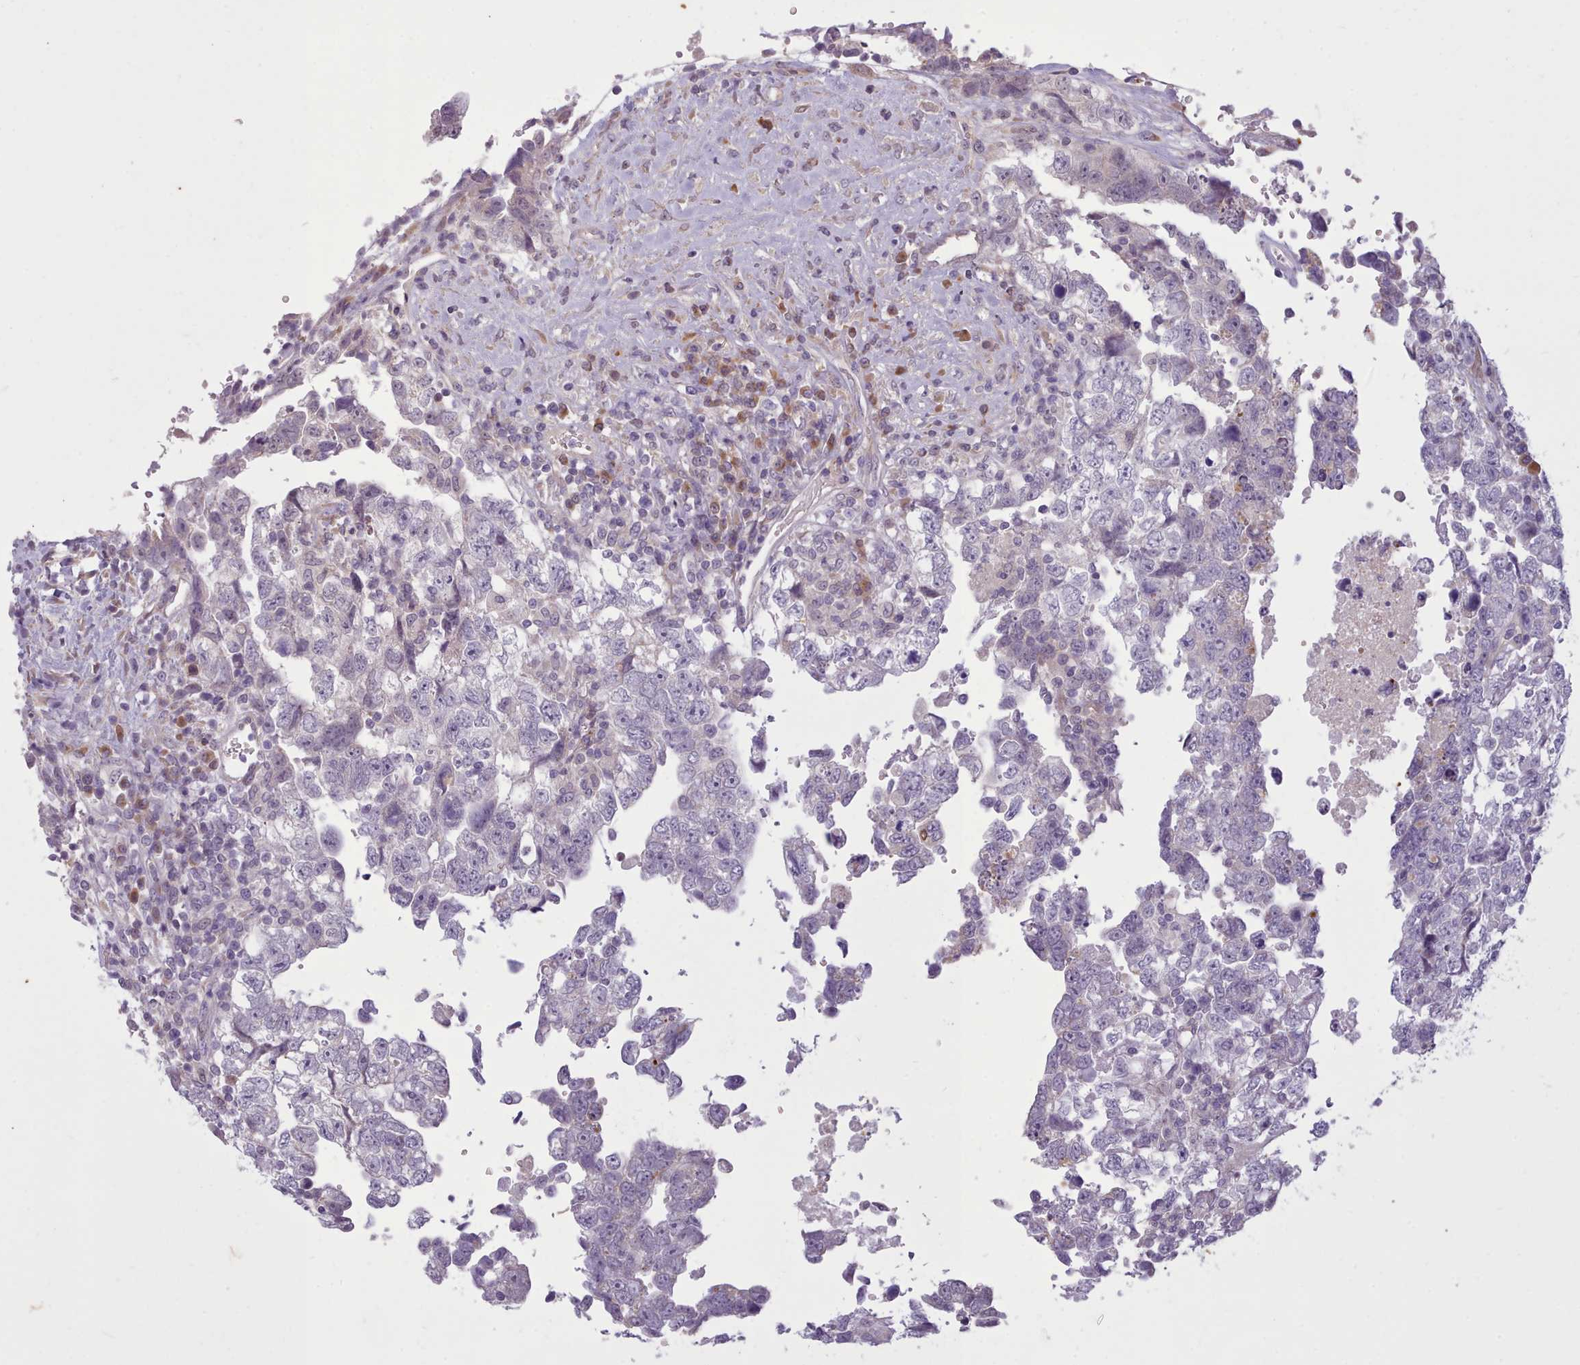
{"staining": {"intensity": "negative", "quantity": "none", "location": "none"}, "tissue": "testis cancer", "cell_type": "Tumor cells", "image_type": "cancer", "snomed": [{"axis": "morphology", "description": "Carcinoma, Embryonal, NOS"}, {"axis": "topography", "description": "Testis"}], "caption": "IHC photomicrograph of human embryonal carcinoma (testis) stained for a protein (brown), which demonstrates no positivity in tumor cells.", "gene": "NMRK1", "patient": {"sex": "male", "age": 37}}